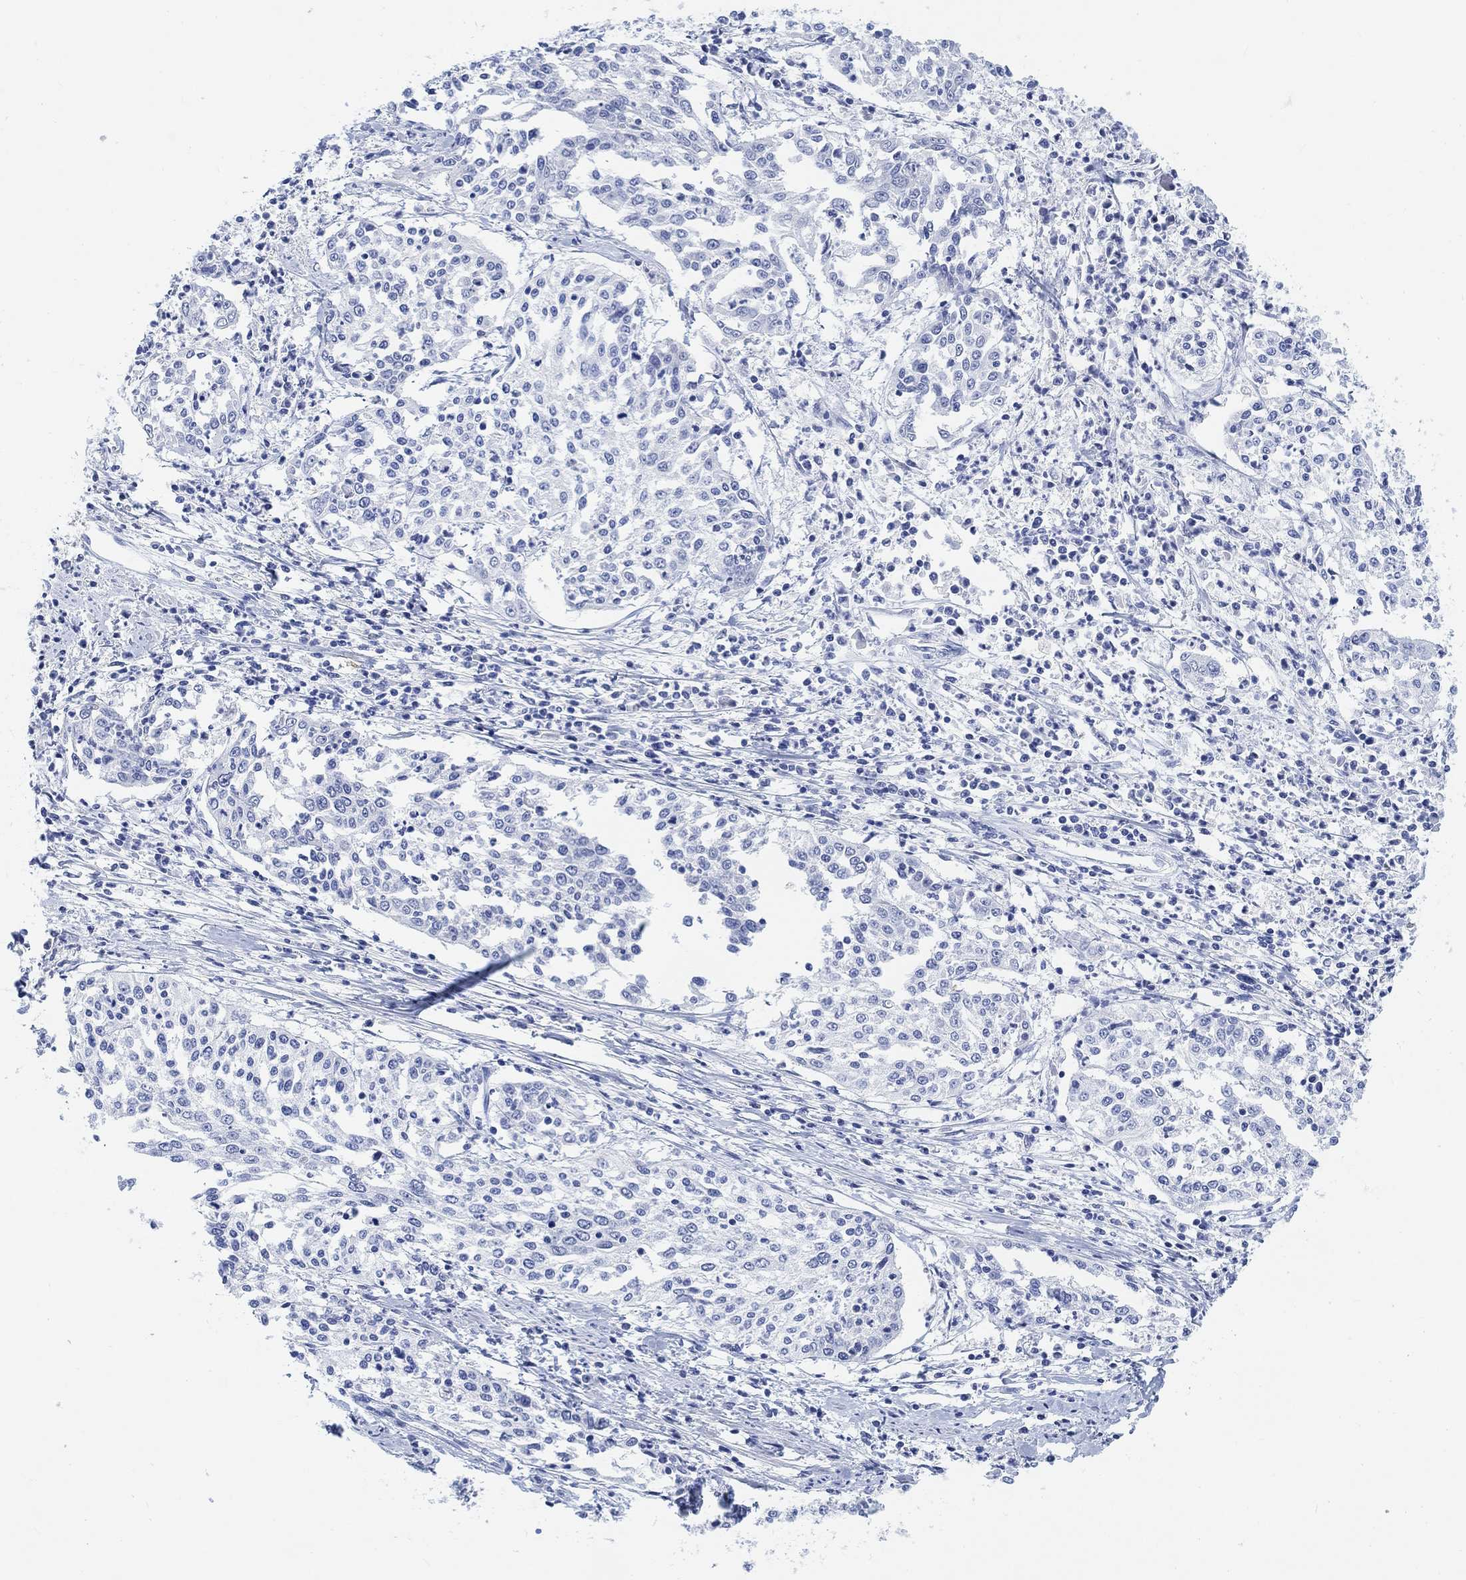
{"staining": {"intensity": "negative", "quantity": "none", "location": "none"}, "tissue": "cervical cancer", "cell_type": "Tumor cells", "image_type": "cancer", "snomed": [{"axis": "morphology", "description": "Squamous cell carcinoma, NOS"}, {"axis": "topography", "description": "Cervix"}], "caption": "Squamous cell carcinoma (cervical) was stained to show a protein in brown. There is no significant positivity in tumor cells.", "gene": "ENO4", "patient": {"sex": "female", "age": 41}}